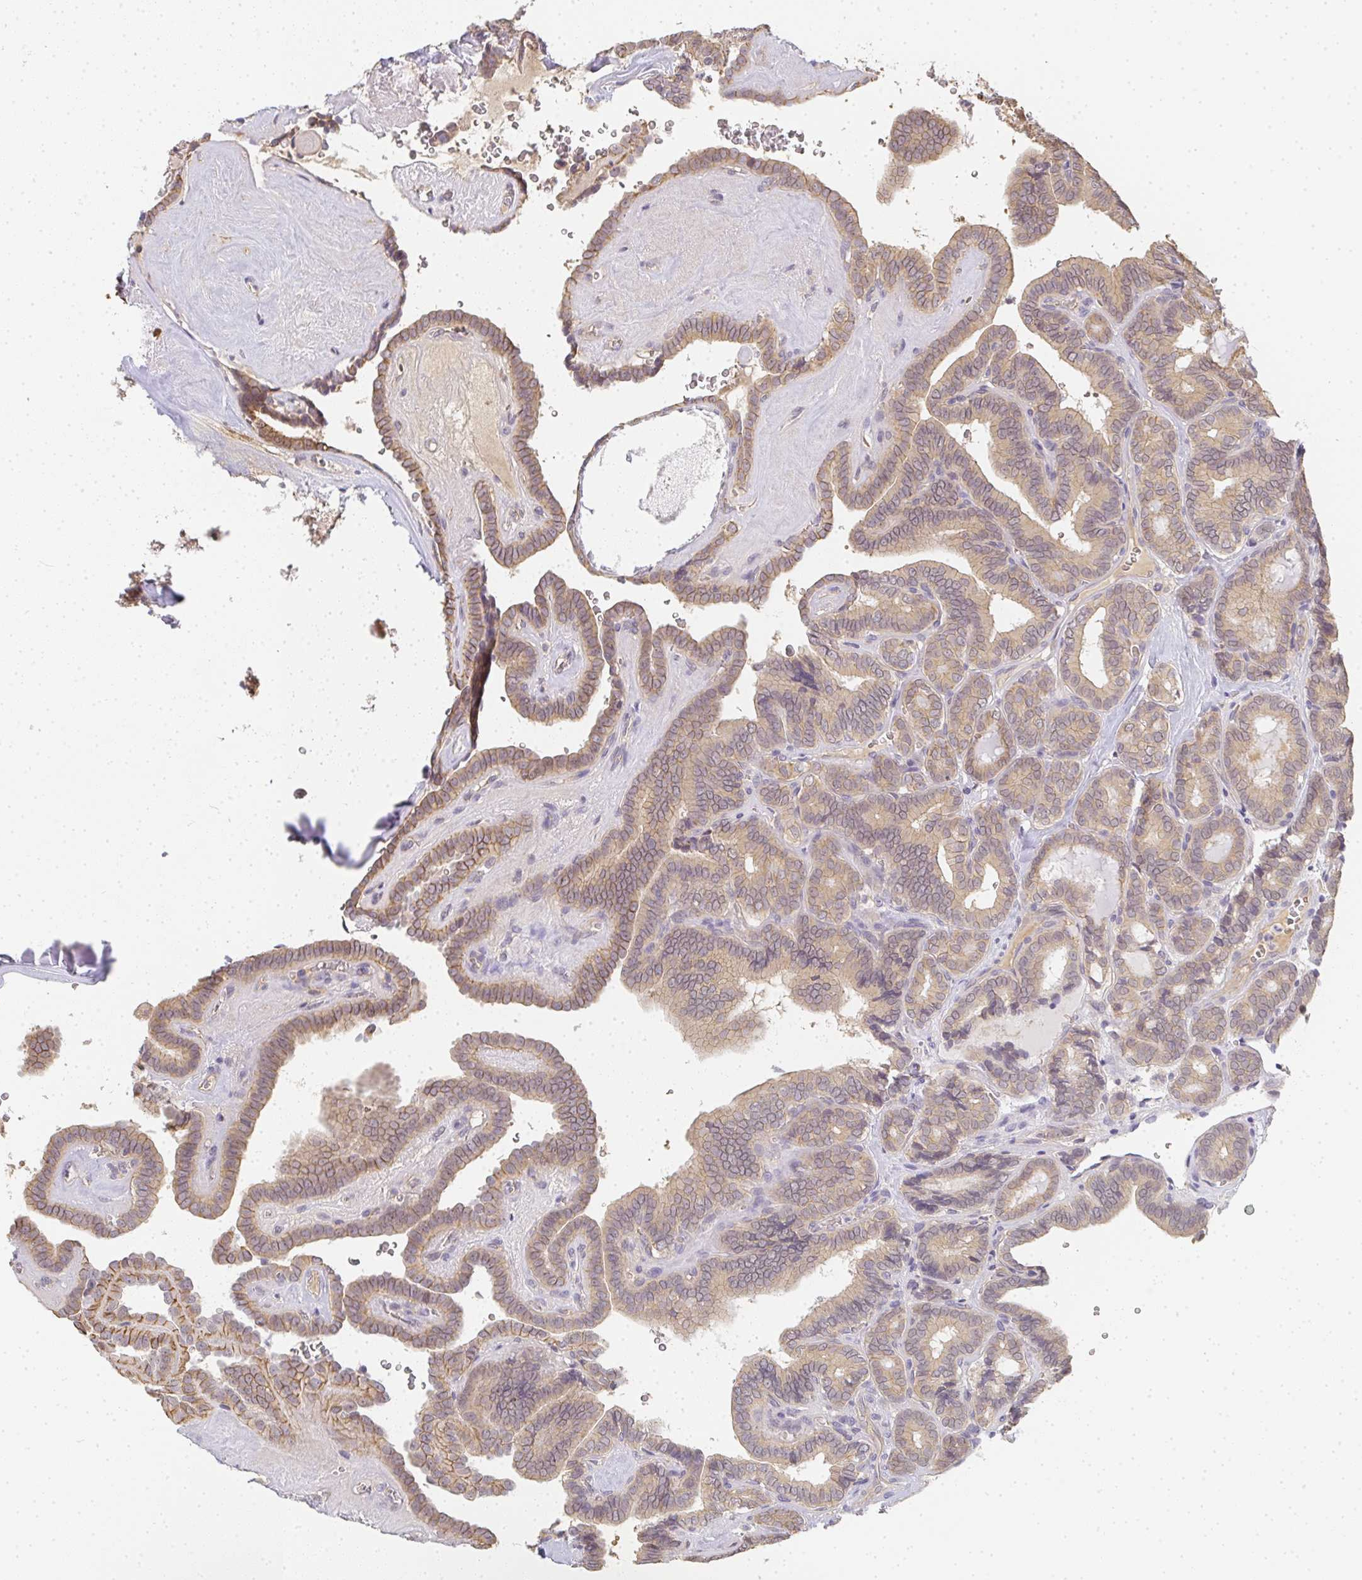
{"staining": {"intensity": "weak", "quantity": ">75%", "location": "cytoplasmic/membranous"}, "tissue": "thyroid cancer", "cell_type": "Tumor cells", "image_type": "cancer", "snomed": [{"axis": "morphology", "description": "Papillary adenocarcinoma, NOS"}, {"axis": "topography", "description": "Thyroid gland"}], "caption": "Weak cytoplasmic/membranous staining for a protein is identified in about >75% of tumor cells of papillary adenocarcinoma (thyroid) using IHC.", "gene": "SLC35B3", "patient": {"sex": "female", "age": 21}}